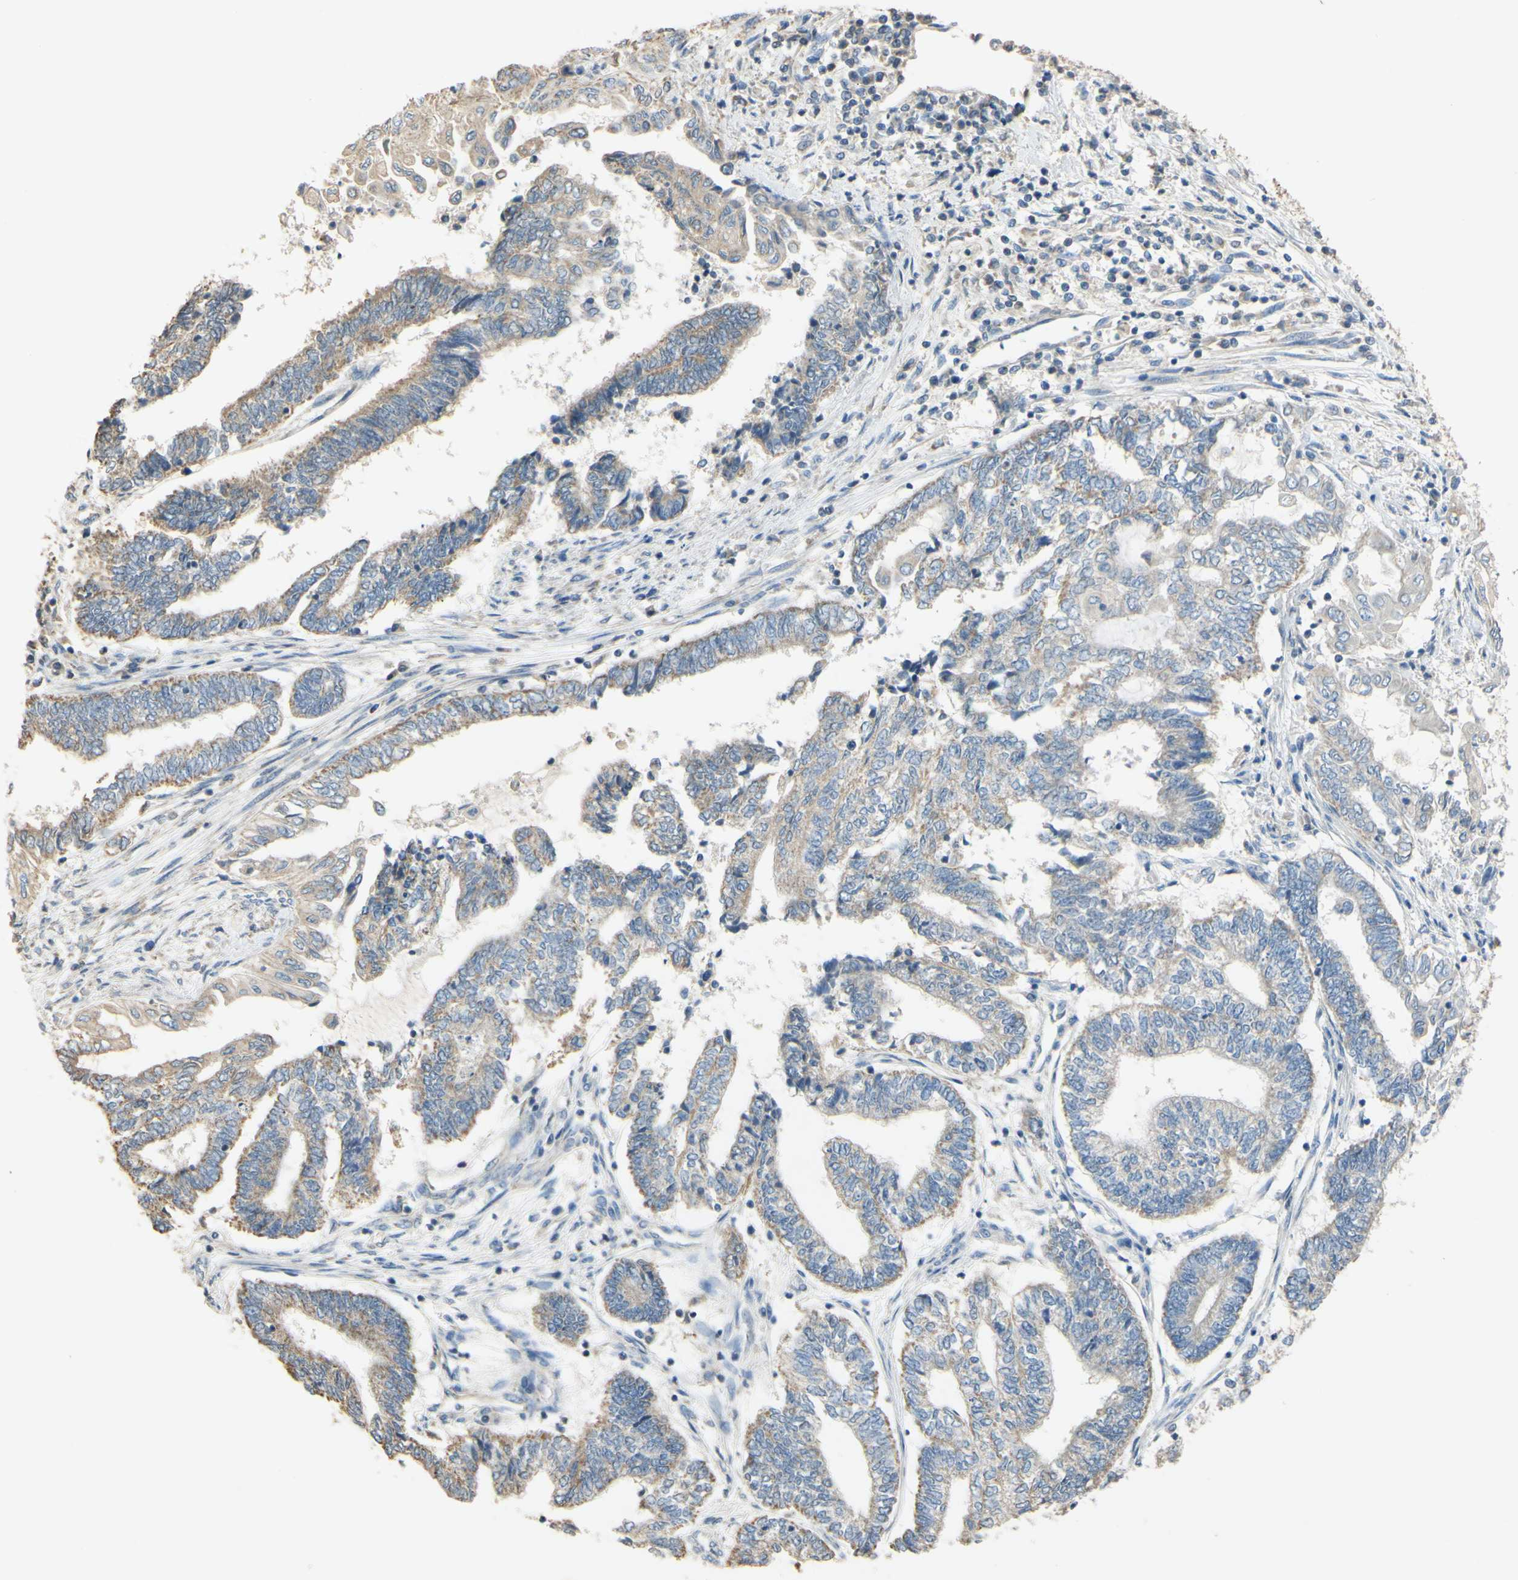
{"staining": {"intensity": "moderate", "quantity": "25%-75%", "location": "cytoplasmic/membranous"}, "tissue": "endometrial cancer", "cell_type": "Tumor cells", "image_type": "cancer", "snomed": [{"axis": "morphology", "description": "Adenocarcinoma, NOS"}, {"axis": "topography", "description": "Uterus"}, {"axis": "topography", "description": "Endometrium"}], "caption": "IHC histopathology image of human endometrial cancer stained for a protein (brown), which demonstrates medium levels of moderate cytoplasmic/membranous expression in about 25%-75% of tumor cells.", "gene": "PTGIS", "patient": {"sex": "female", "age": 70}}